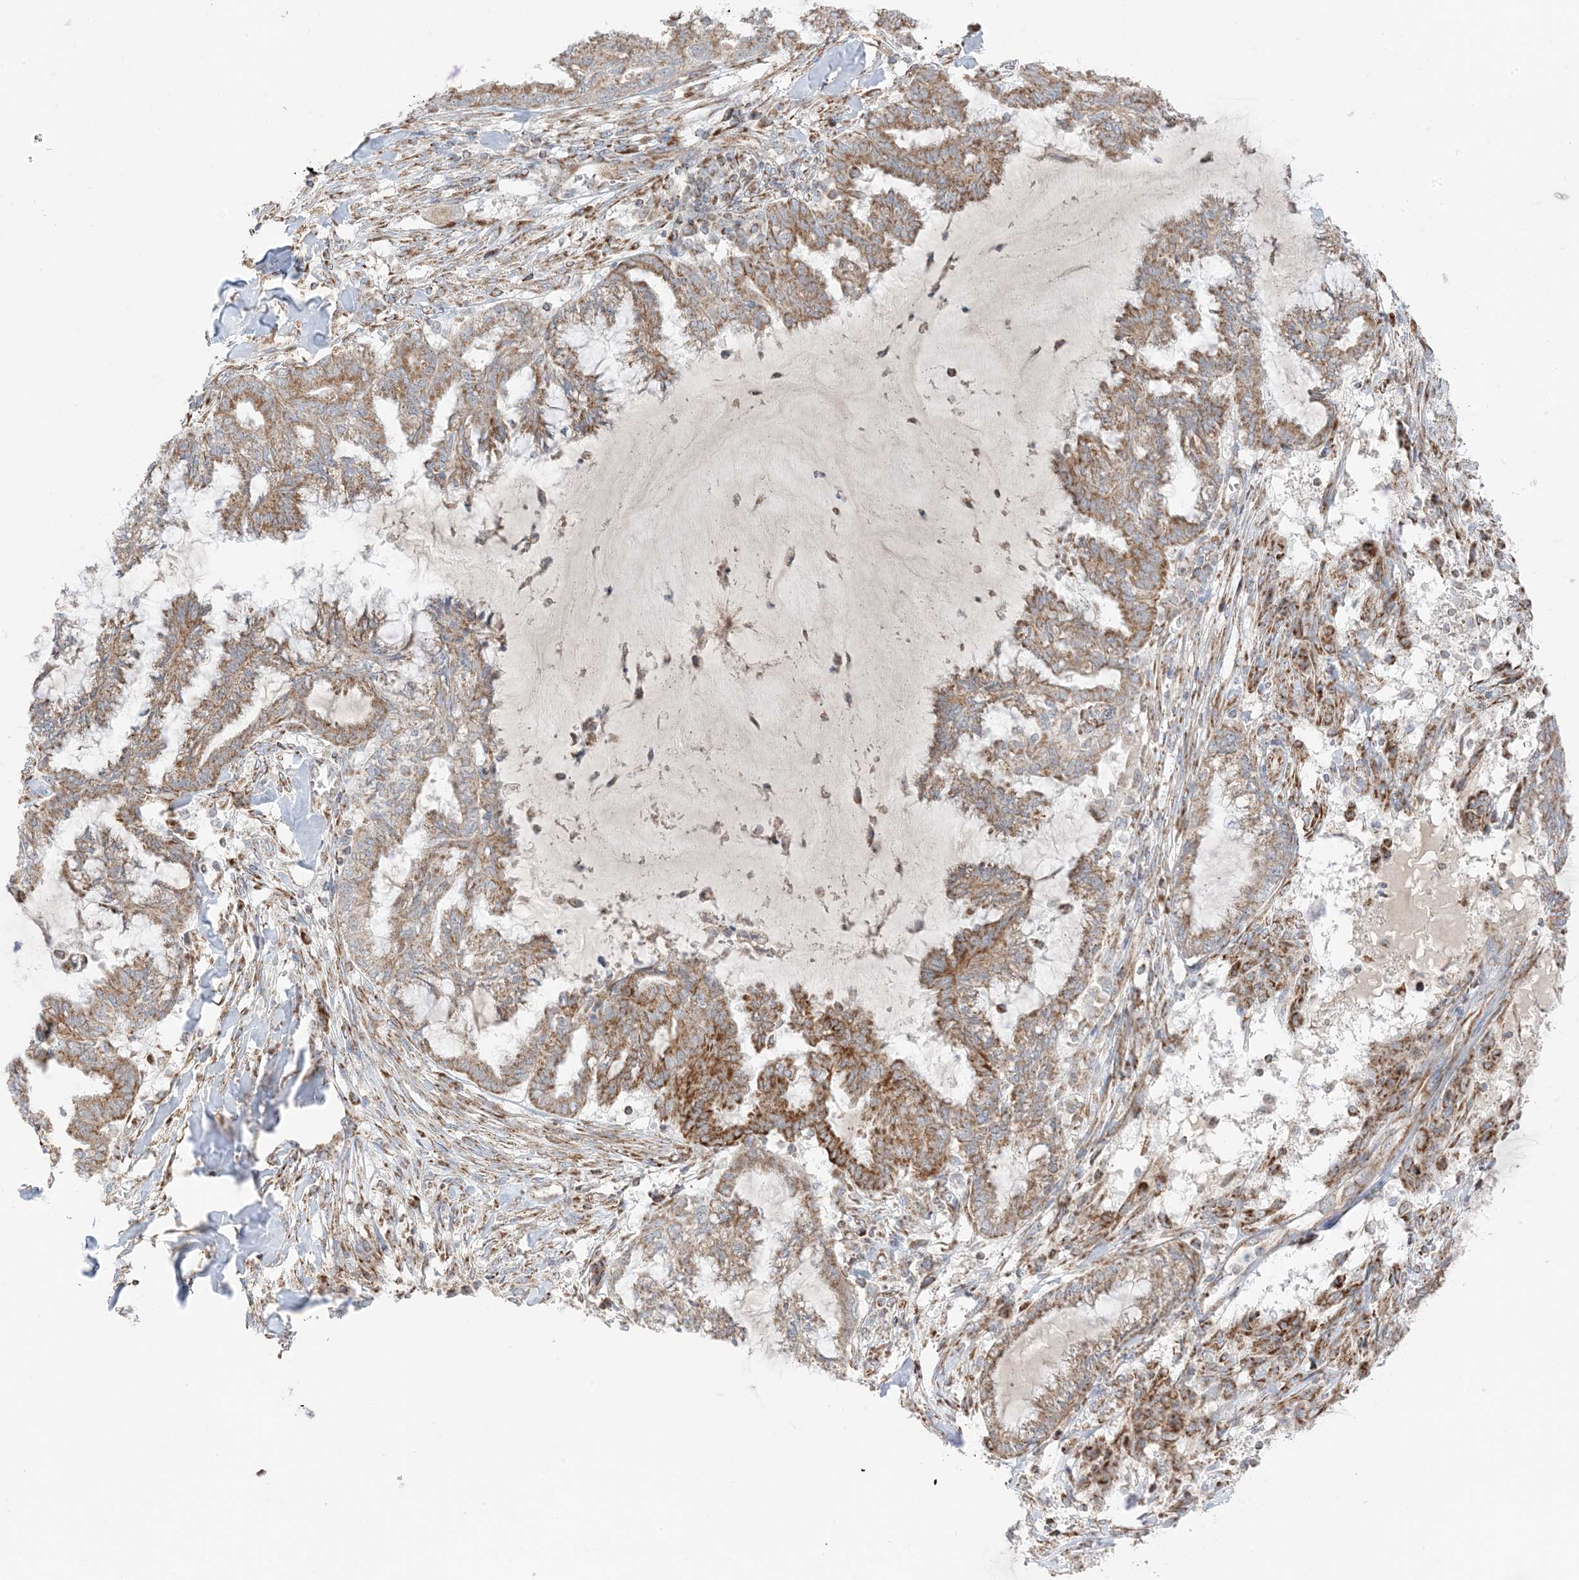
{"staining": {"intensity": "moderate", "quantity": ">75%", "location": "cytoplasmic/membranous"}, "tissue": "endometrial cancer", "cell_type": "Tumor cells", "image_type": "cancer", "snomed": [{"axis": "morphology", "description": "Adenocarcinoma, NOS"}, {"axis": "topography", "description": "Endometrium"}], "caption": "Immunohistochemical staining of endometrial adenocarcinoma demonstrates medium levels of moderate cytoplasmic/membranous staining in about >75% of tumor cells. The staining is performed using DAB brown chromogen to label protein expression. The nuclei are counter-stained blue using hematoxylin.", "gene": "SLC25A12", "patient": {"sex": "female", "age": 86}}